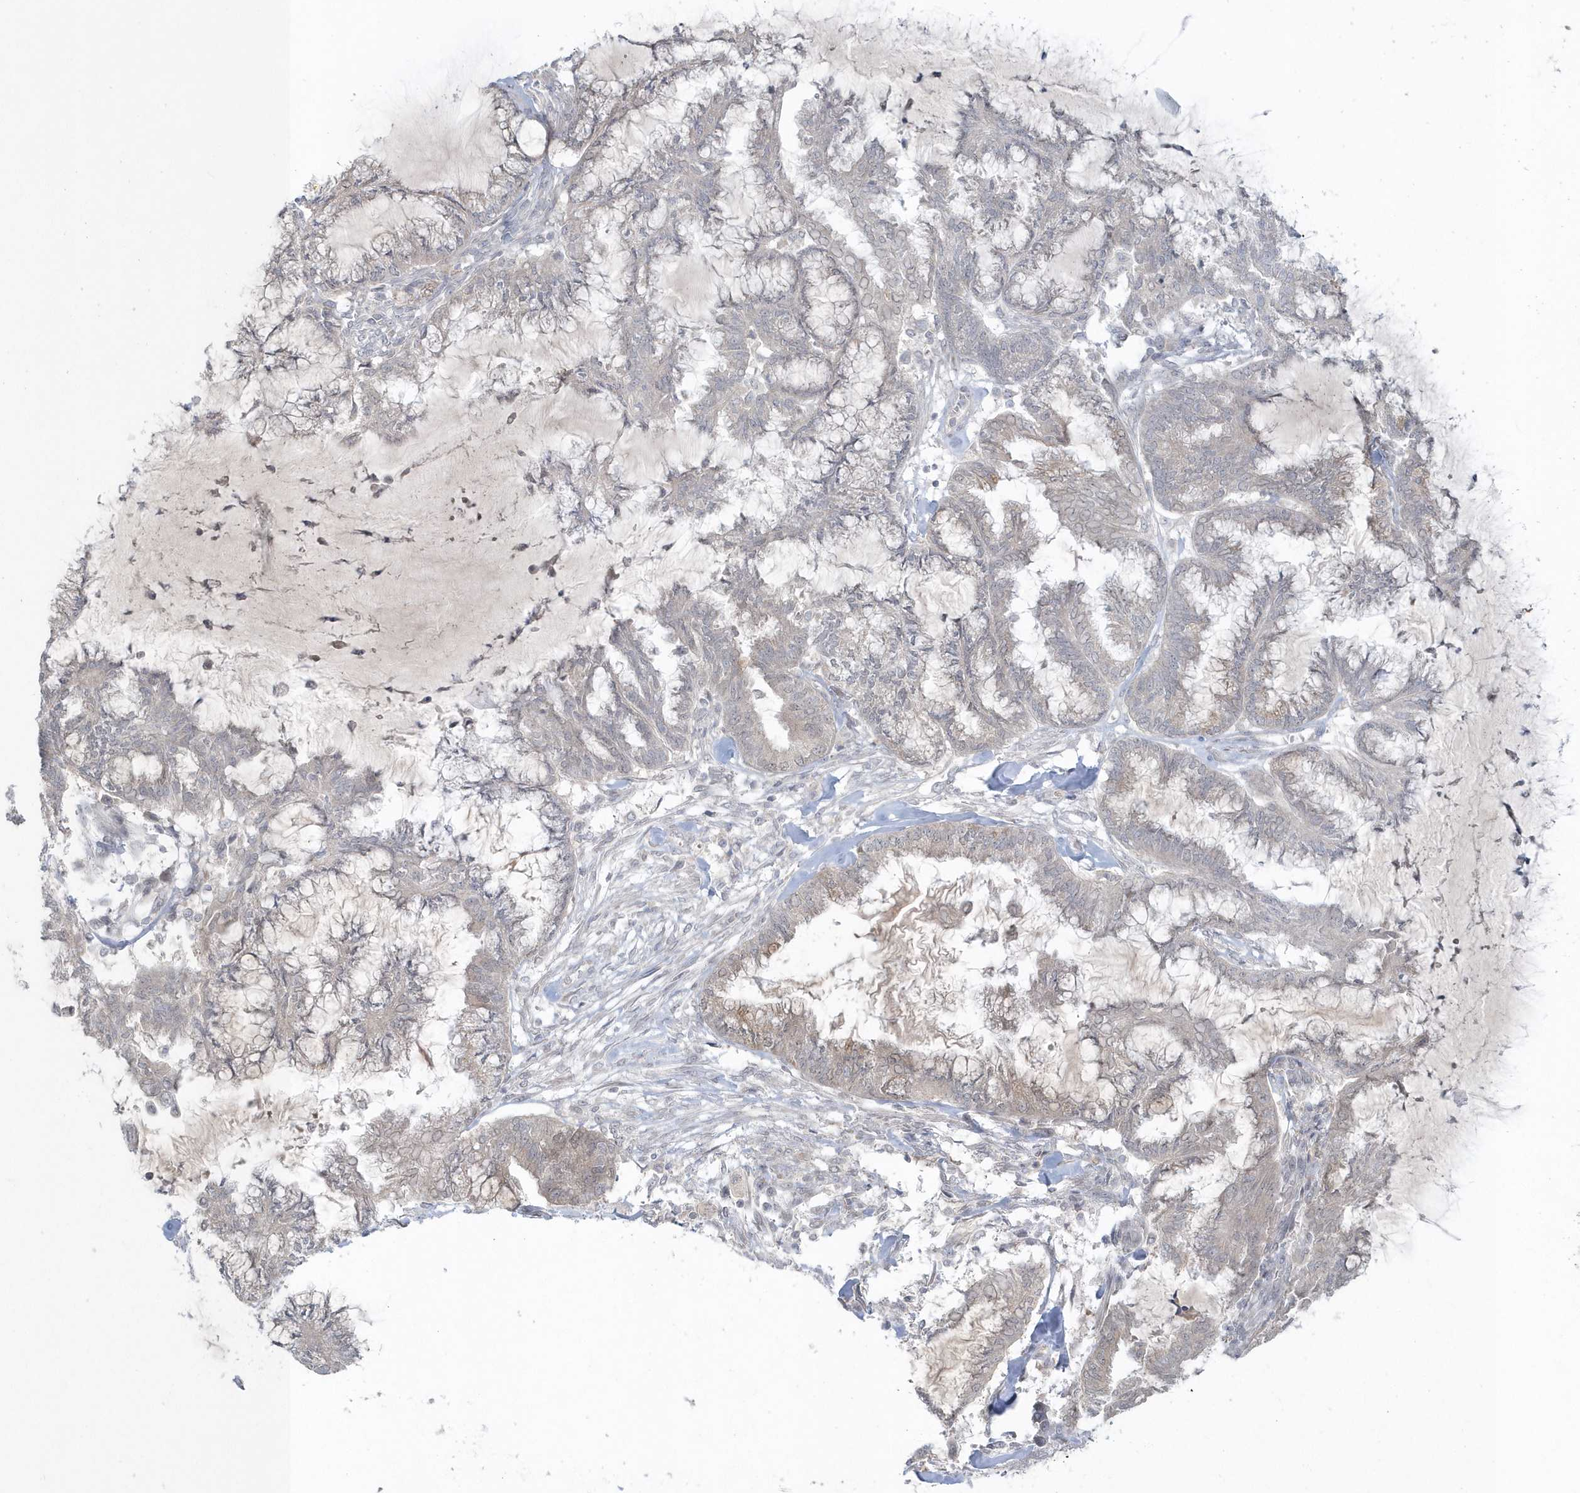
{"staining": {"intensity": "weak", "quantity": "<25%", "location": "cytoplasmic/membranous"}, "tissue": "endometrial cancer", "cell_type": "Tumor cells", "image_type": "cancer", "snomed": [{"axis": "morphology", "description": "Adenocarcinoma, NOS"}, {"axis": "topography", "description": "Endometrium"}], "caption": "This micrograph is of adenocarcinoma (endometrial) stained with IHC to label a protein in brown with the nuclei are counter-stained blue. There is no positivity in tumor cells.", "gene": "BLTP3A", "patient": {"sex": "female", "age": 86}}